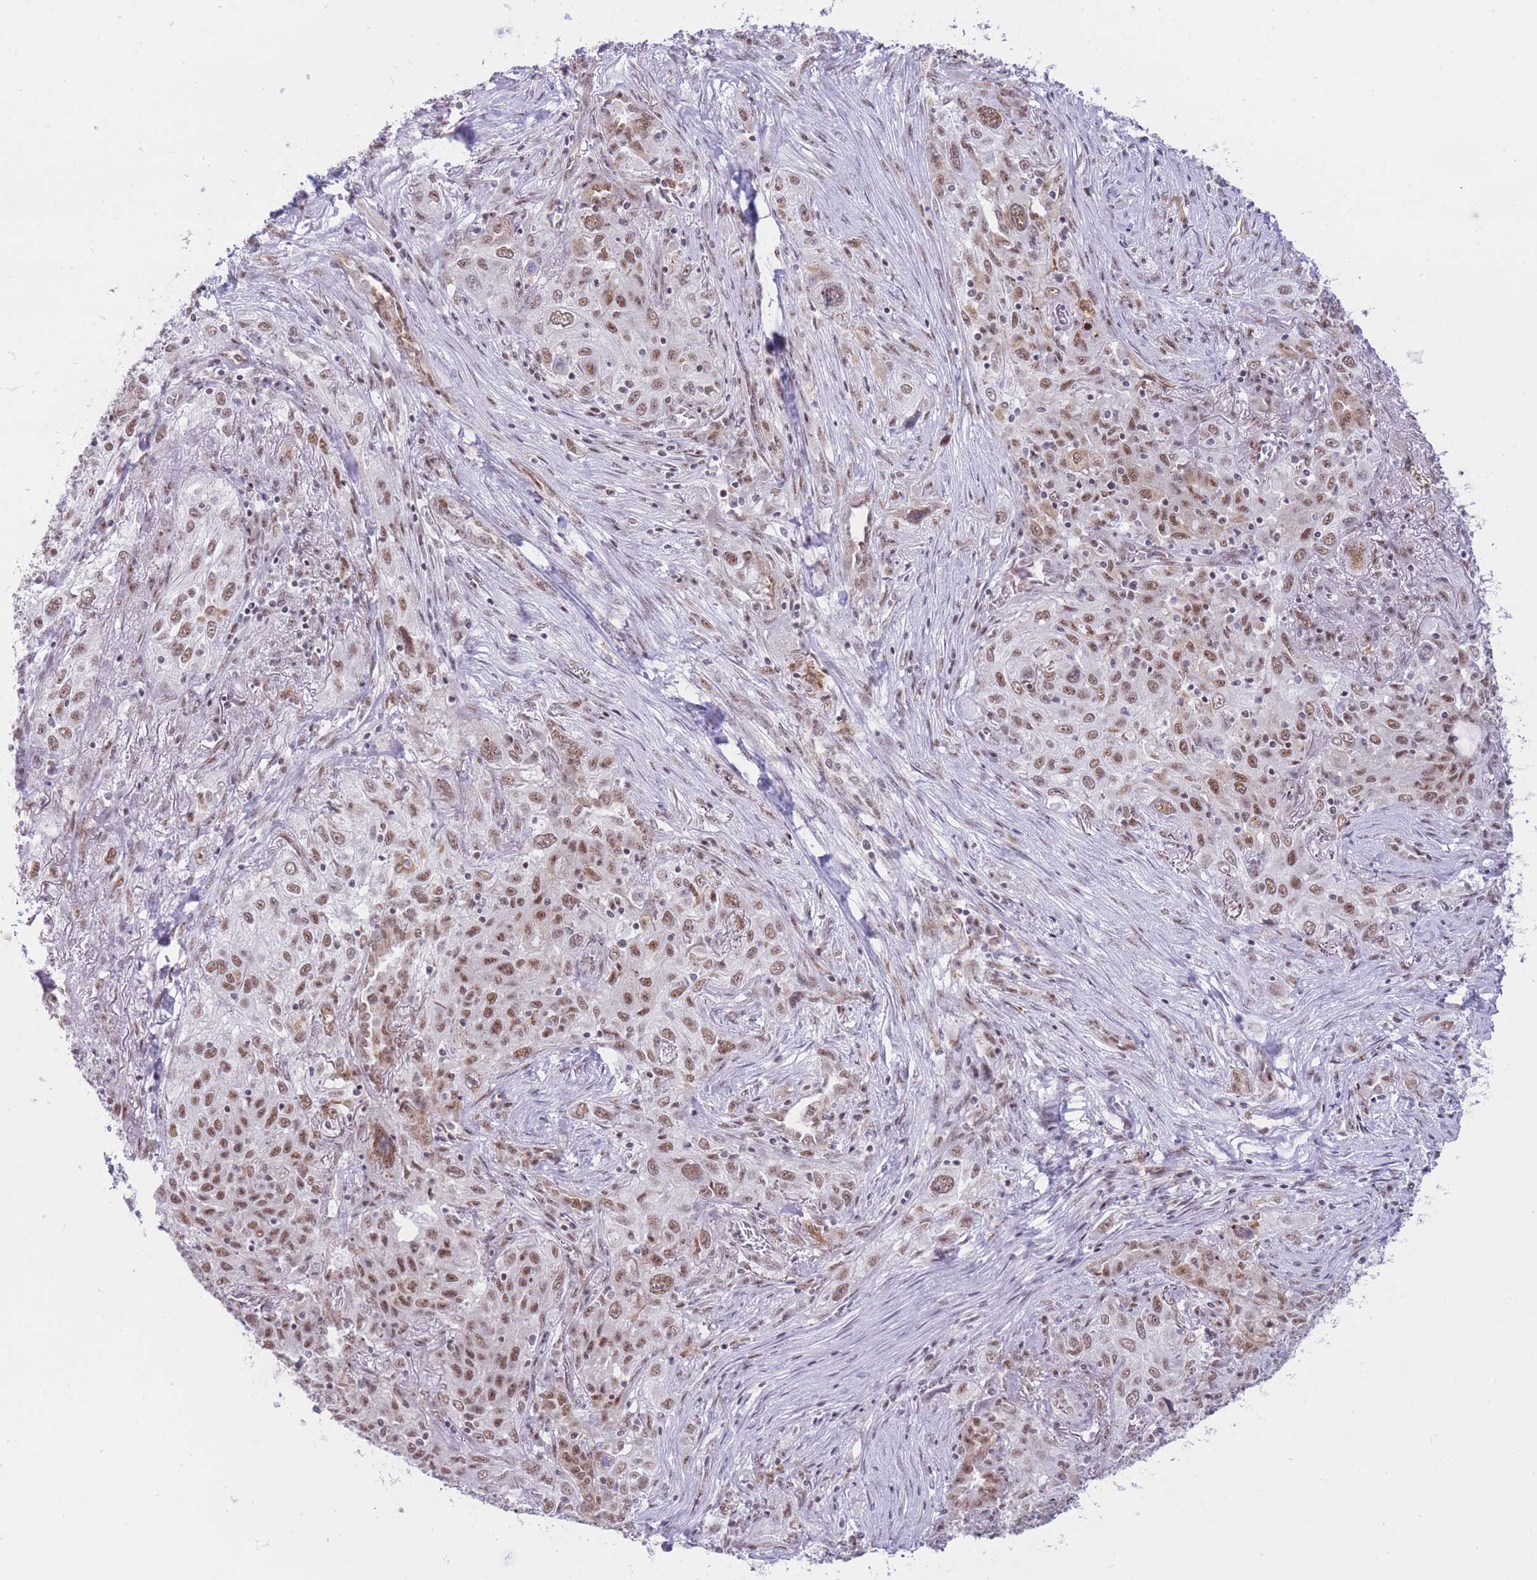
{"staining": {"intensity": "moderate", "quantity": ">75%", "location": "nuclear"}, "tissue": "lung cancer", "cell_type": "Tumor cells", "image_type": "cancer", "snomed": [{"axis": "morphology", "description": "Squamous cell carcinoma, NOS"}, {"axis": "topography", "description": "Lung"}], "caption": "Moderate nuclear expression is seen in approximately >75% of tumor cells in lung cancer (squamous cell carcinoma).", "gene": "CYP2B6", "patient": {"sex": "female", "age": 69}}